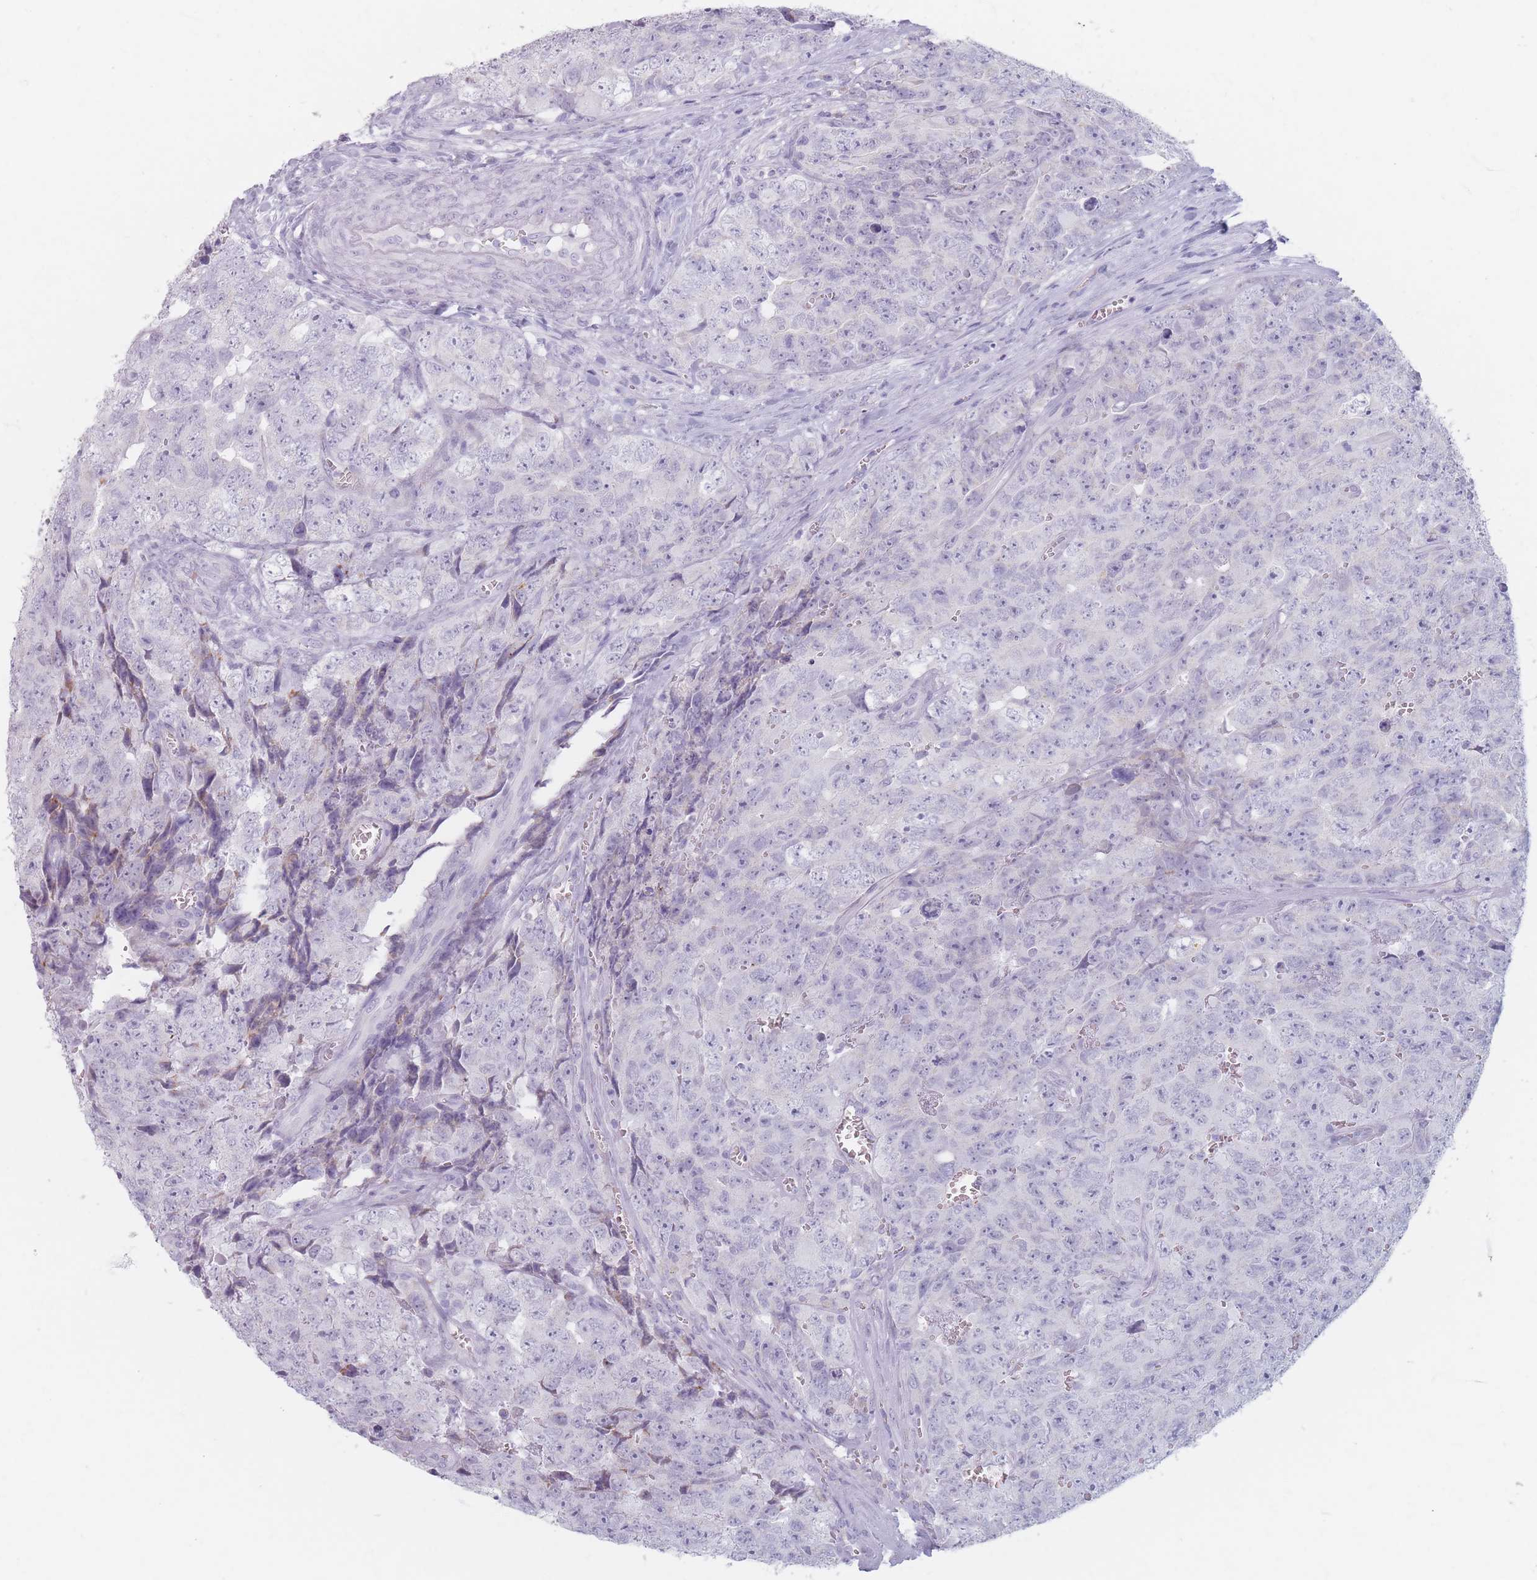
{"staining": {"intensity": "negative", "quantity": "none", "location": "none"}, "tissue": "testis cancer", "cell_type": "Tumor cells", "image_type": "cancer", "snomed": [{"axis": "morphology", "description": "Seminoma, NOS"}, {"axis": "morphology", "description": "Teratoma, malignant, NOS"}, {"axis": "topography", "description": "Testis"}], "caption": "The immunohistochemistry (IHC) image has no significant staining in tumor cells of testis cancer (seminoma) tissue. Brightfield microscopy of immunohistochemistry (IHC) stained with DAB (brown) and hematoxylin (blue), captured at high magnification.", "gene": "PIGM", "patient": {"sex": "male", "age": 34}}